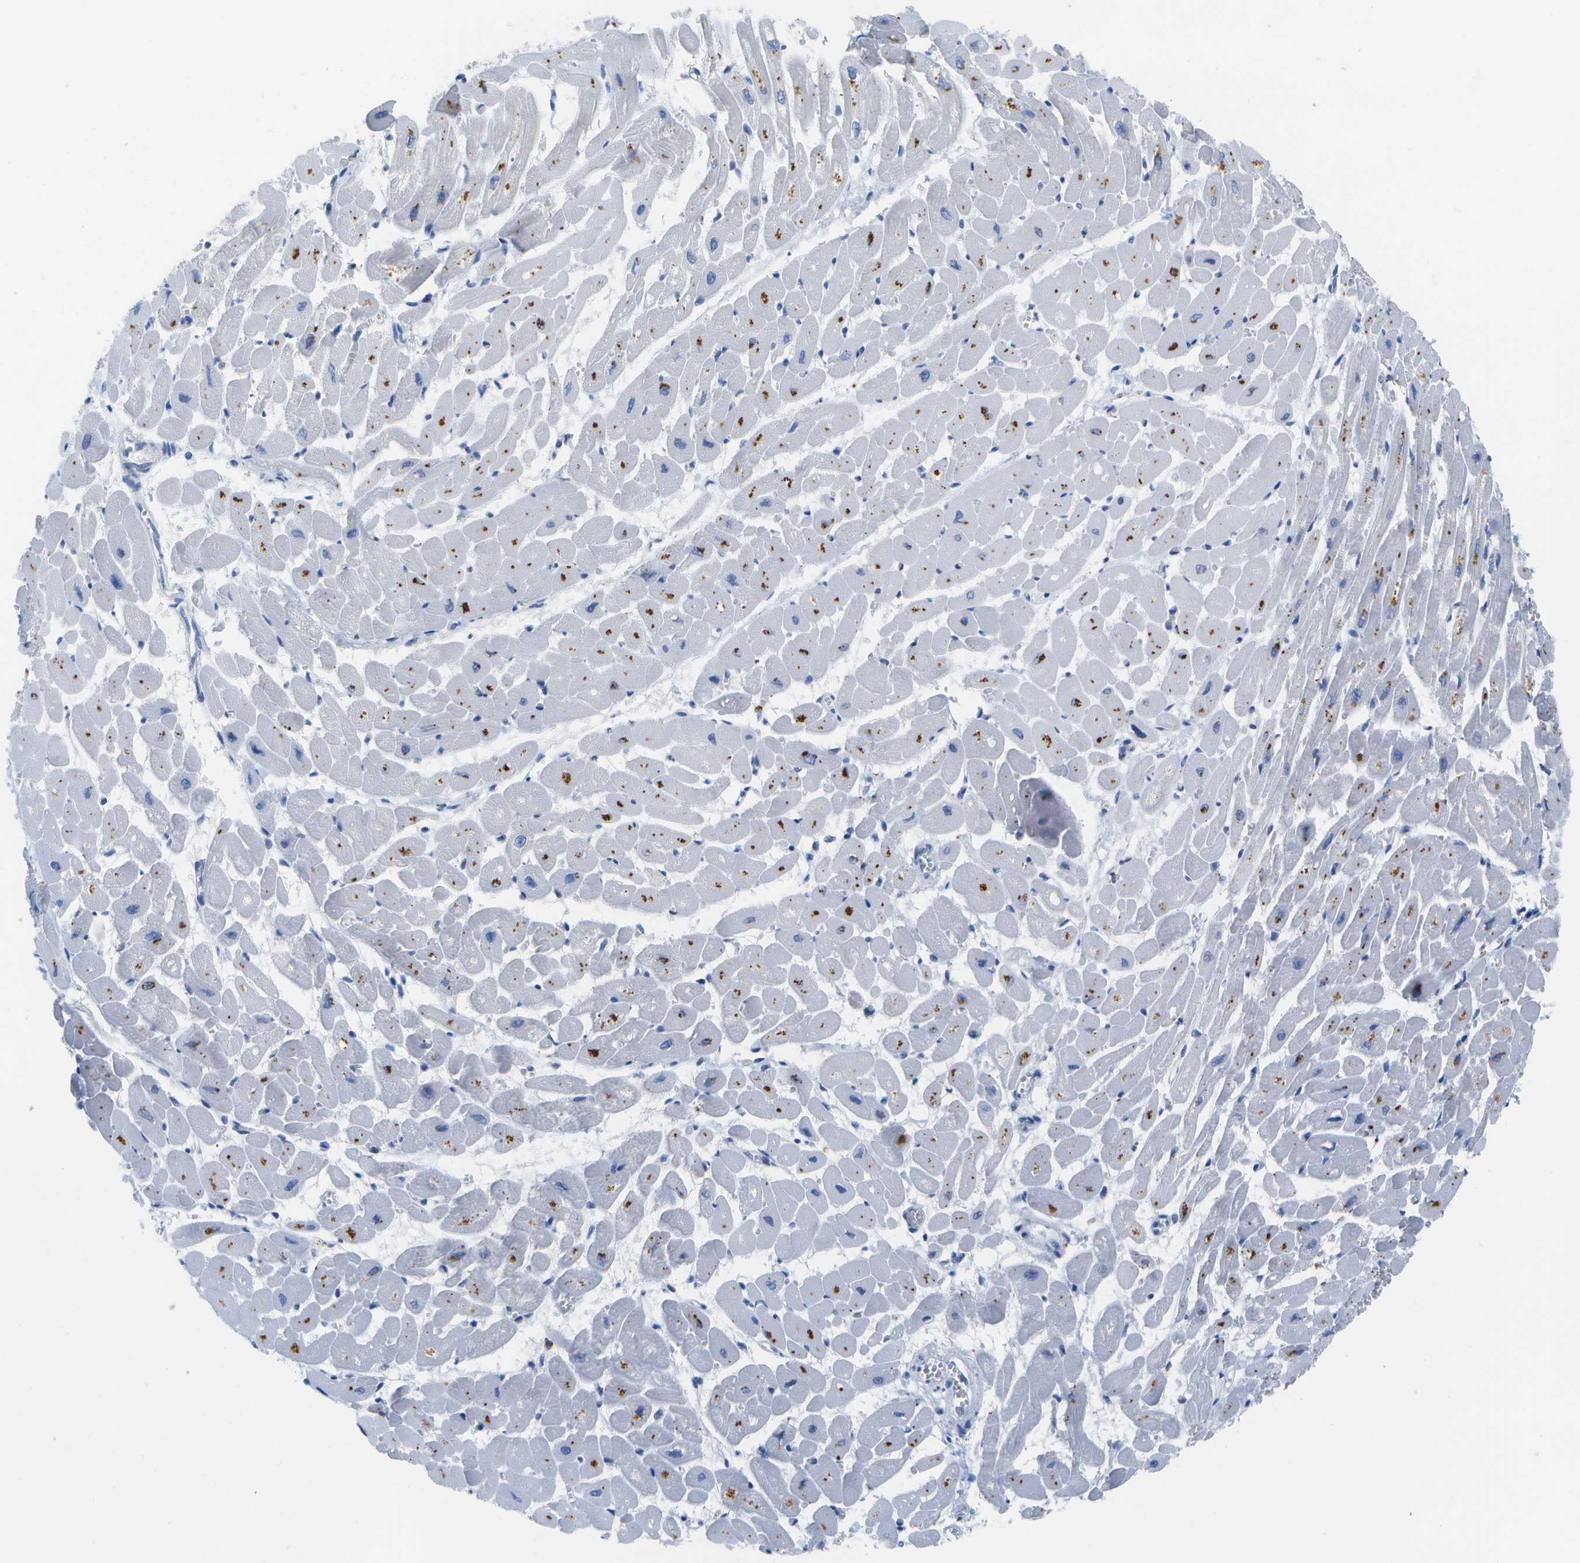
{"staining": {"intensity": "negative", "quantity": "none", "location": "none"}, "tissue": "heart muscle", "cell_type": "Cardiomyocytes", "image_type": "normal", "snomed": [{"axis": "morphology", "description": "Normal tissue, NOS"}, {"axis": "topography", "description": "Heart"}], "caption": "Immunohistochemistry of unremarkable human heart muscle shows no positivity in cardiomyocytes. The staining was performed using DAB (3,3'-diaminobenzidine) to visualize the protein expression in brown, while the nuclei were stained in blue with hematoxylin (Magnification: 20x).", "gene": "MS4A1", "patient": {"sex": "male", "age": 45}}